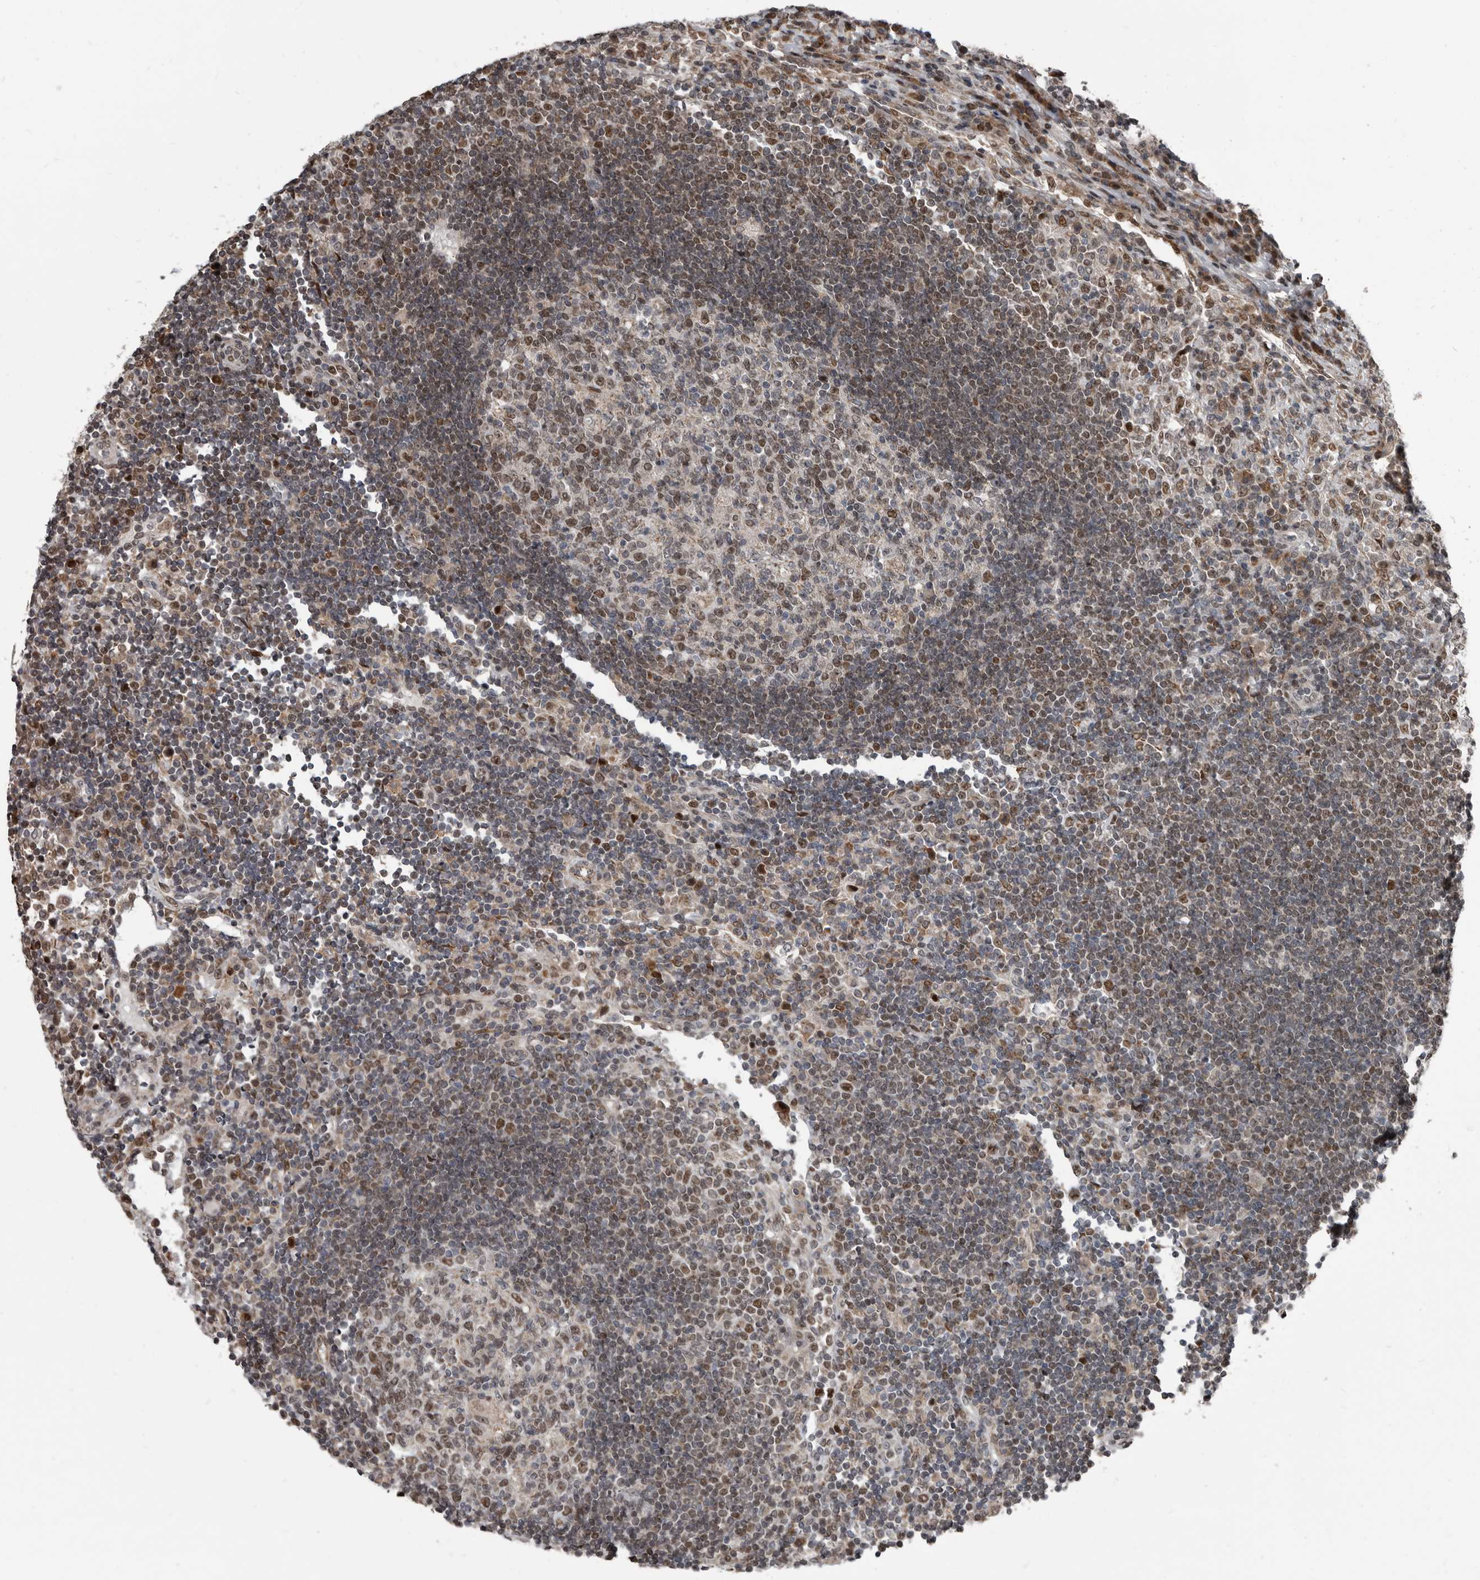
{"staining": {"intensity": "moderate", "quantity": "25%-75%", "location": "nuclear"}, "tissue": "lymph node", "cell_type": "Germinal center cells", "image_type": "normal", "snomed": [{"axis": "morphology", "description": "Normal tissue, NOS"}, {"axis": "topography", "description": "Lymph node"}], "caption": "Brown immunohistochemical staining in benign lymph node demonstrates moderate nuclear expression in approximately 25%-75% of germinal center cells.", "gene": "CHD1L", "patient": {"sex": "female", "age": 53}}